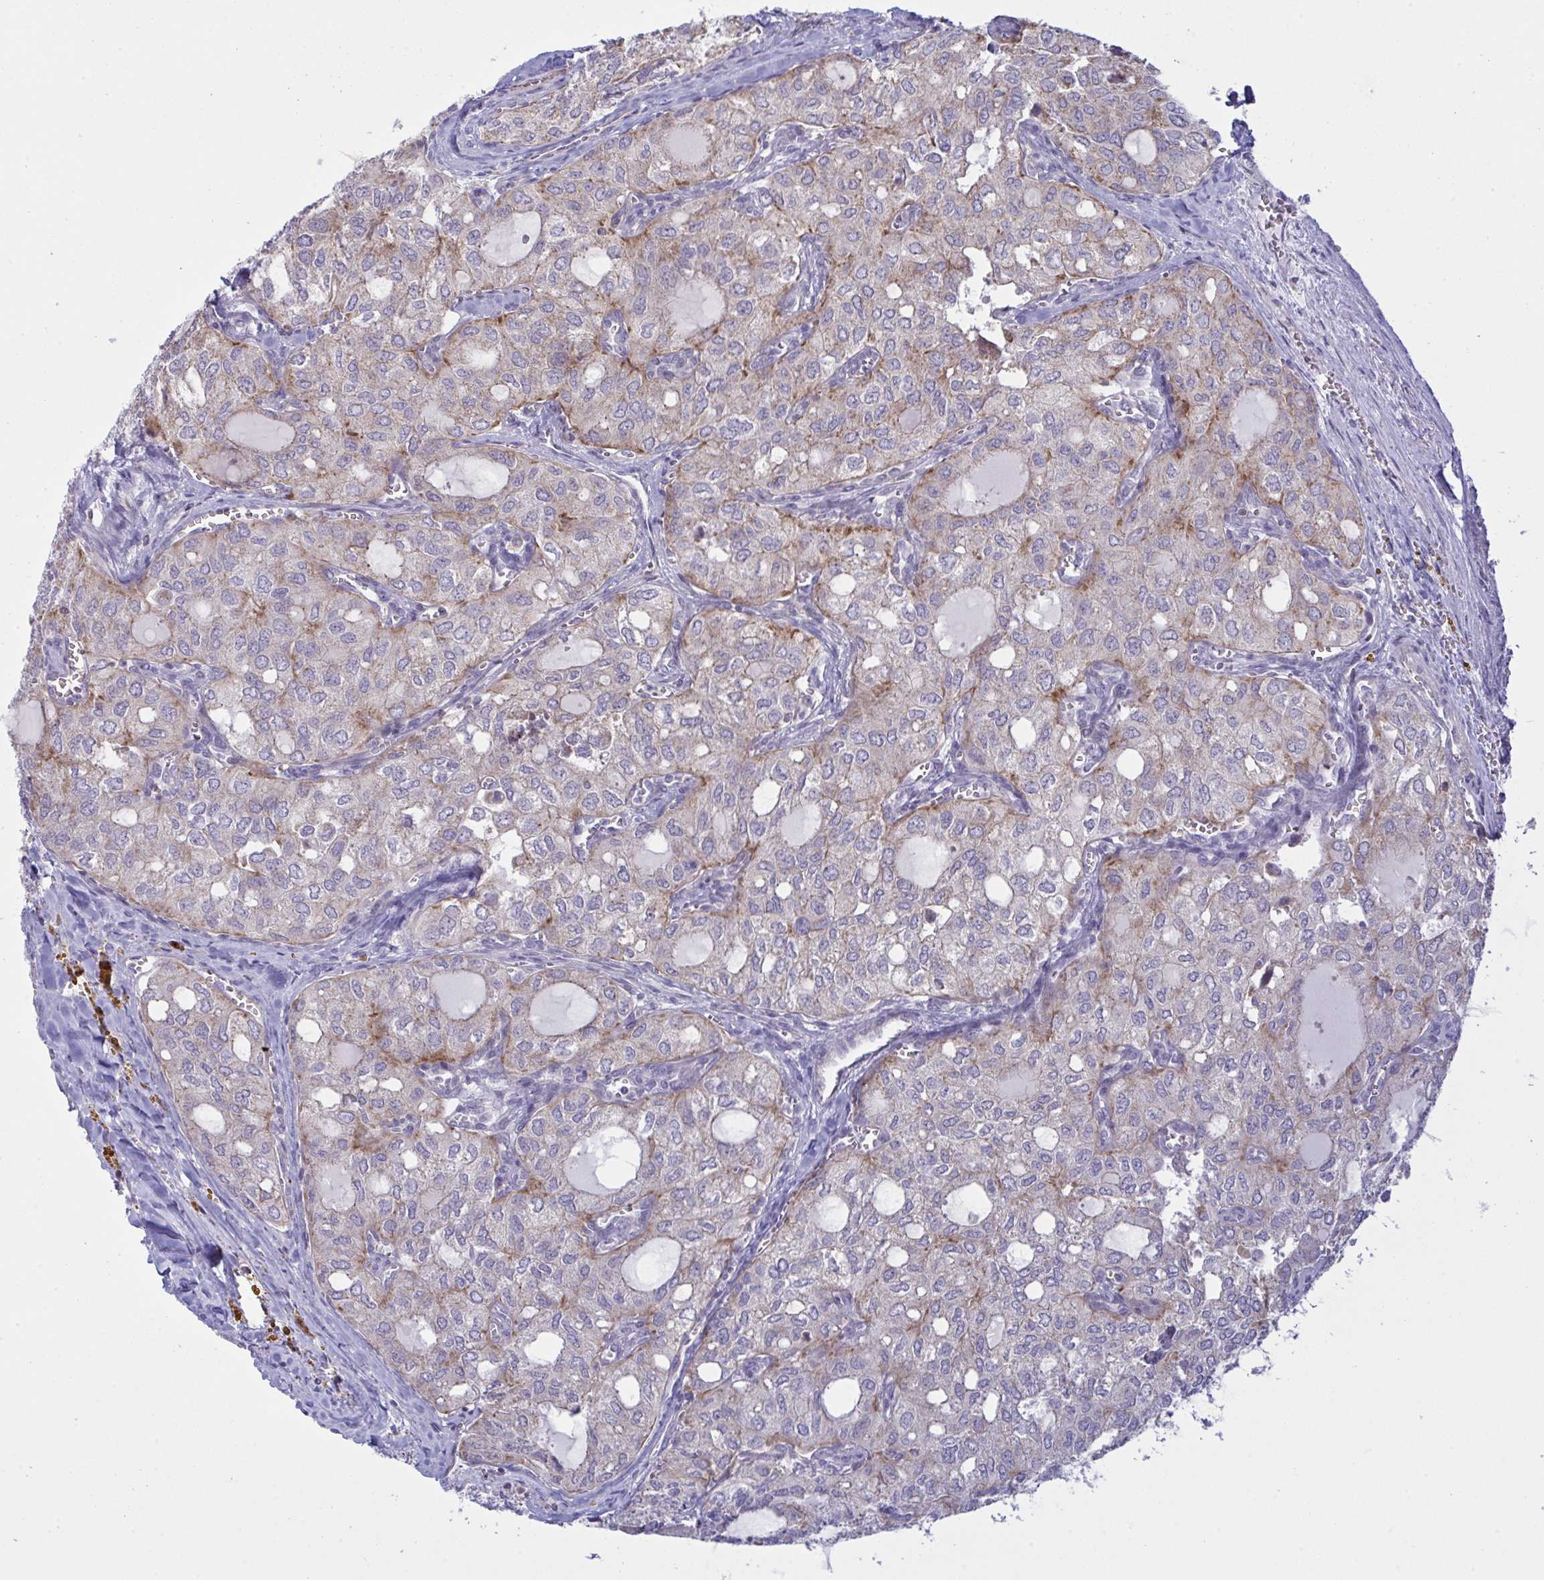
{"staining": {"intensity": "moderate", "quantity": "<25%", "location": "cytoplasmic/membranous"}, "tissue": "thyroid cancer", "cell_type": "Tumor cells", "image_type": "cancer", "snomed": [{"axis": "morphology", "description": "Follicular adenoma carcinoma, NOS"}, {"axis": "topography", "description": "Thyroid gland"}], "caption": "This photomicrograph demonstrates immunohistochemistry (IHC) staining of human thyroid cancer (follicular adenoma carcinoma), with low moderate cytoplasmic/membranous staining in approximately <25% of tumor cells.", "gene": "MICOS10", "patient": {"sex": "male", "age": 75}}